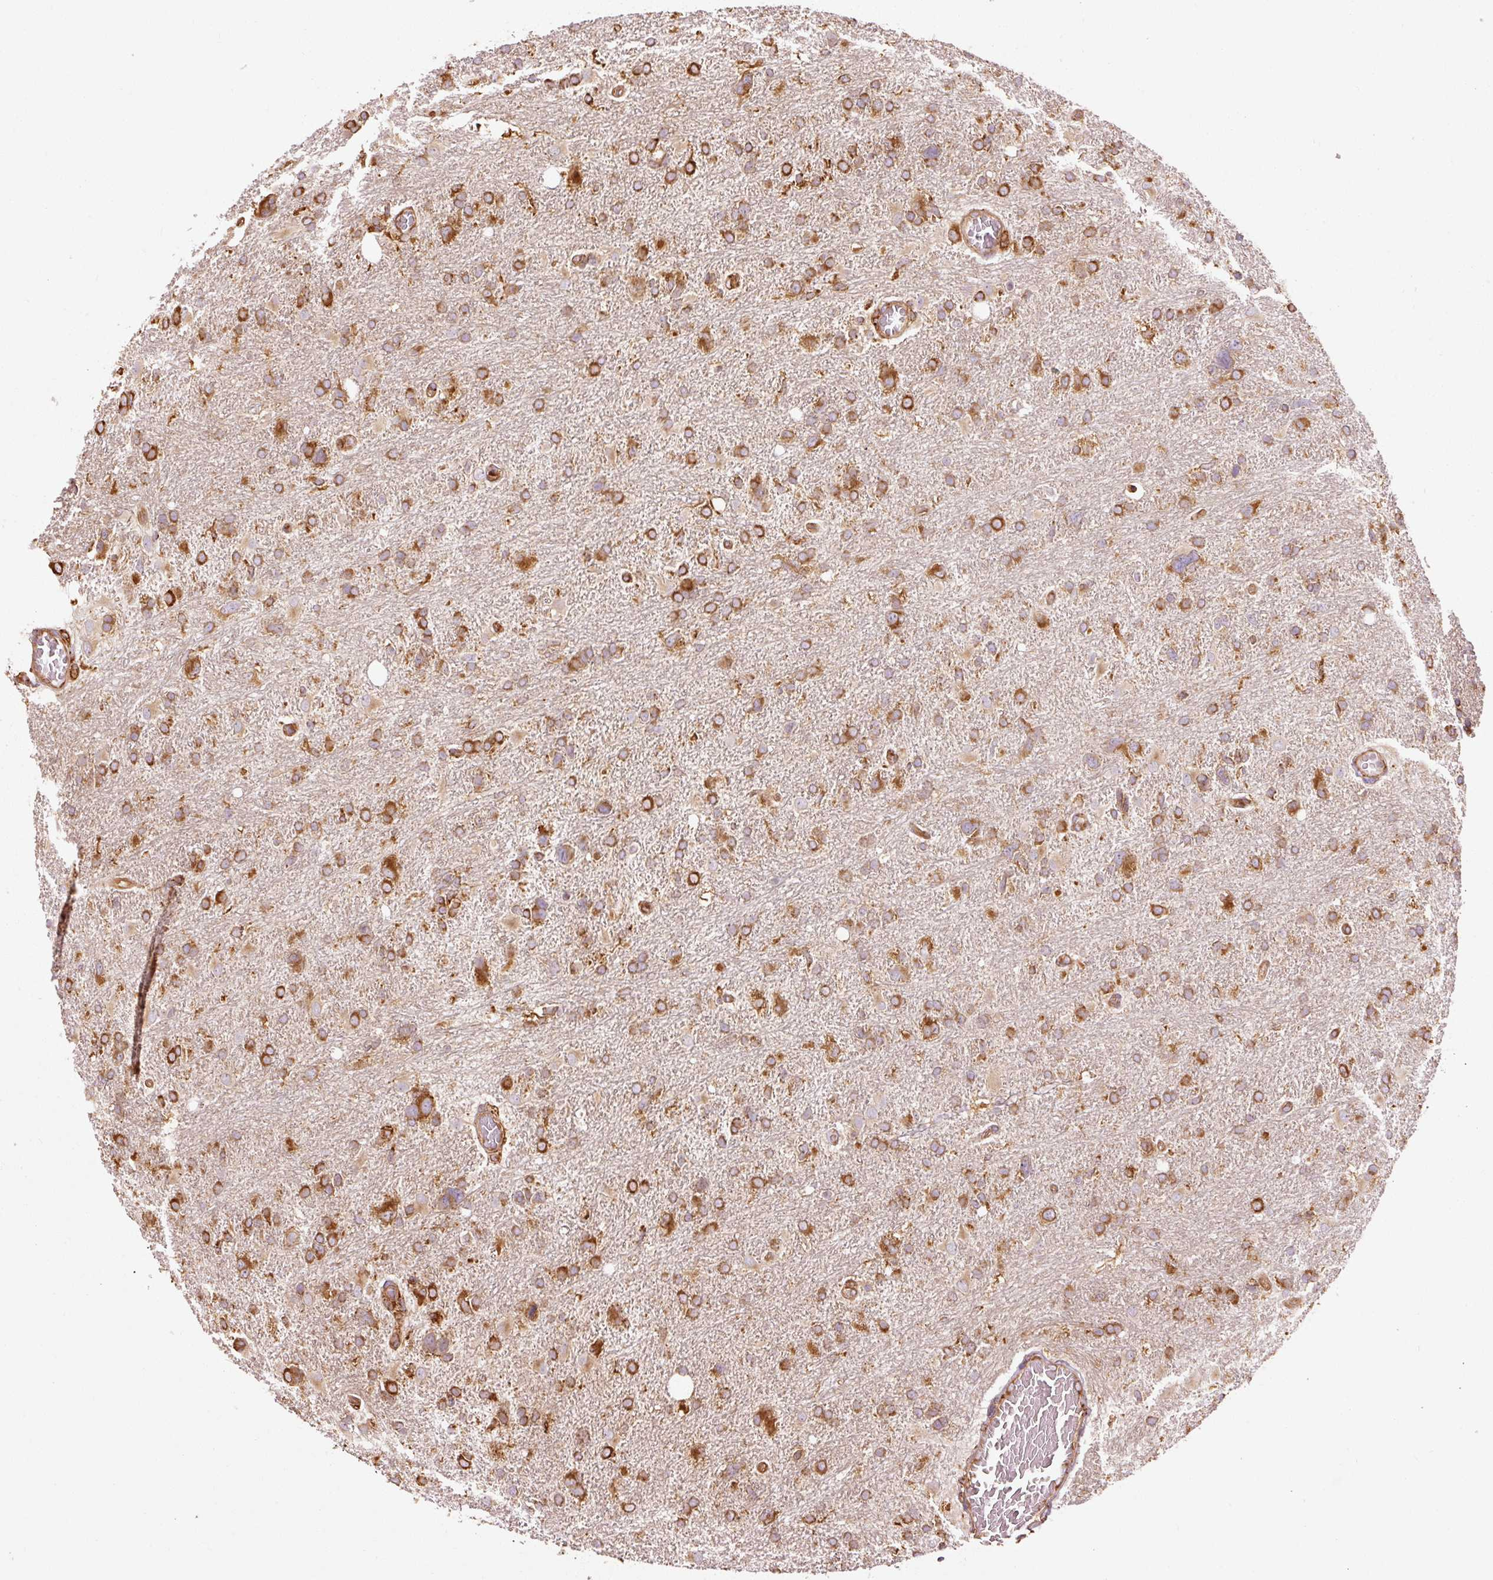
{"staining": {"intensity": "strong", "quantity": ">75%", "location": "cytoplasmic/membranous"}, "tissue": "glioma", "cell_type": "Tumor cells", "image_type": "cancer", "snomed": [{"axis": "morphology", "description": "Glioma, malignant, High grade"}, {"axis": "topography", "description": "Brain"}], "caption": "Malignant high-grade glioma was stained to show a protein in brown. There is high levels of strong cytoplasmic/membranous expression in about >75% of tumor cells.", "gene": "KLC1", "patient": {"sex": "male", "age": 61}}